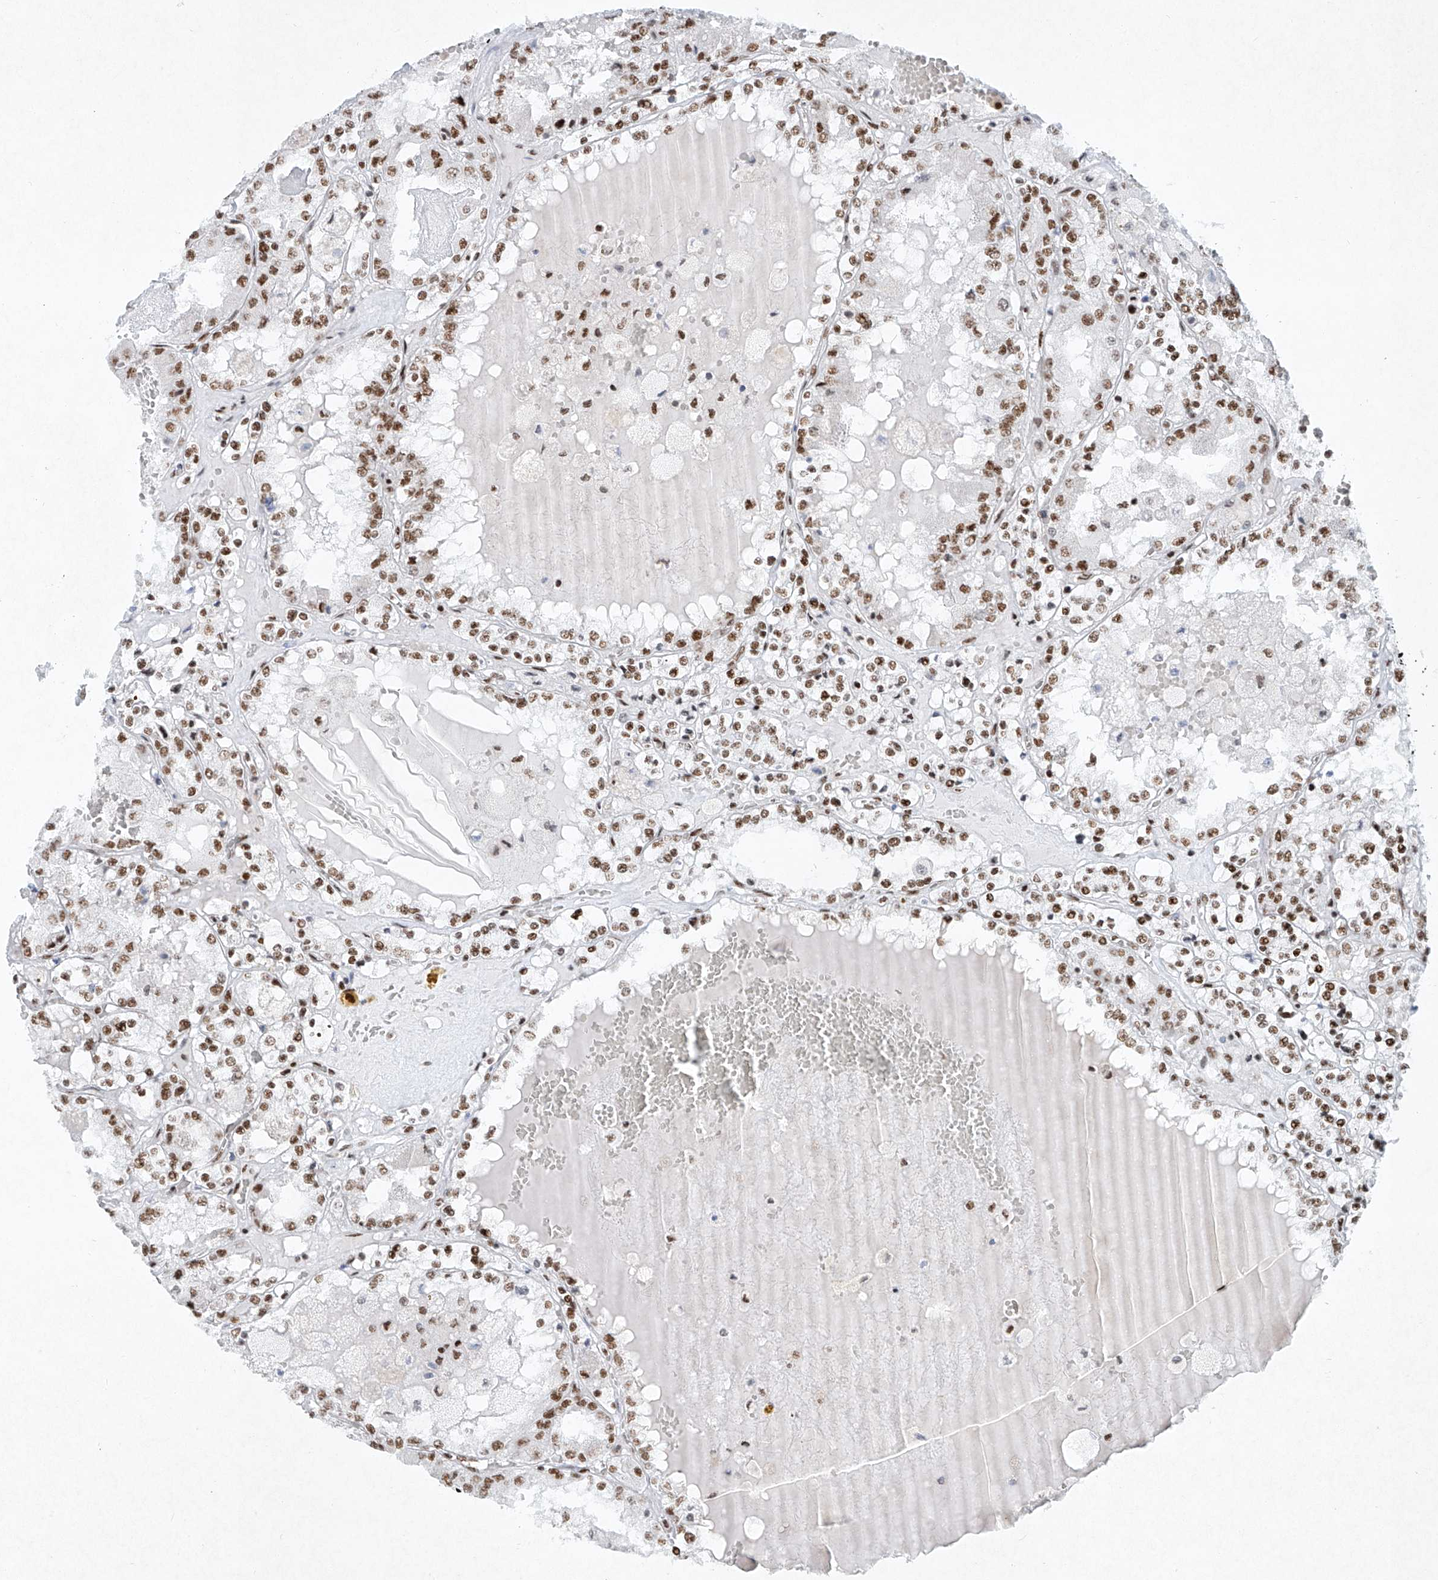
{"staining": {"intensity": "moderate", "quantity": ">75%", "location": "nuclear"}, "tissue": "renal cancer", "cell_type": "Tumor cells", "image_type": "cancer", "snomed": [{"axis": "morphology", "description": "Adenocarcinoma, NOS"}, {"axis": "topography", "description": "Kidney"}], "caption": "Immunohistochemistry (IHC) histopathology image of human renal cancer (adenocarcinoma) stained for a protein (brown), which demonstrates medium levels of moderate nuclear positivity in about >75% of tumor cells.", "gene": "TAF4", "patient": {"sex": "female", "age": 56}}